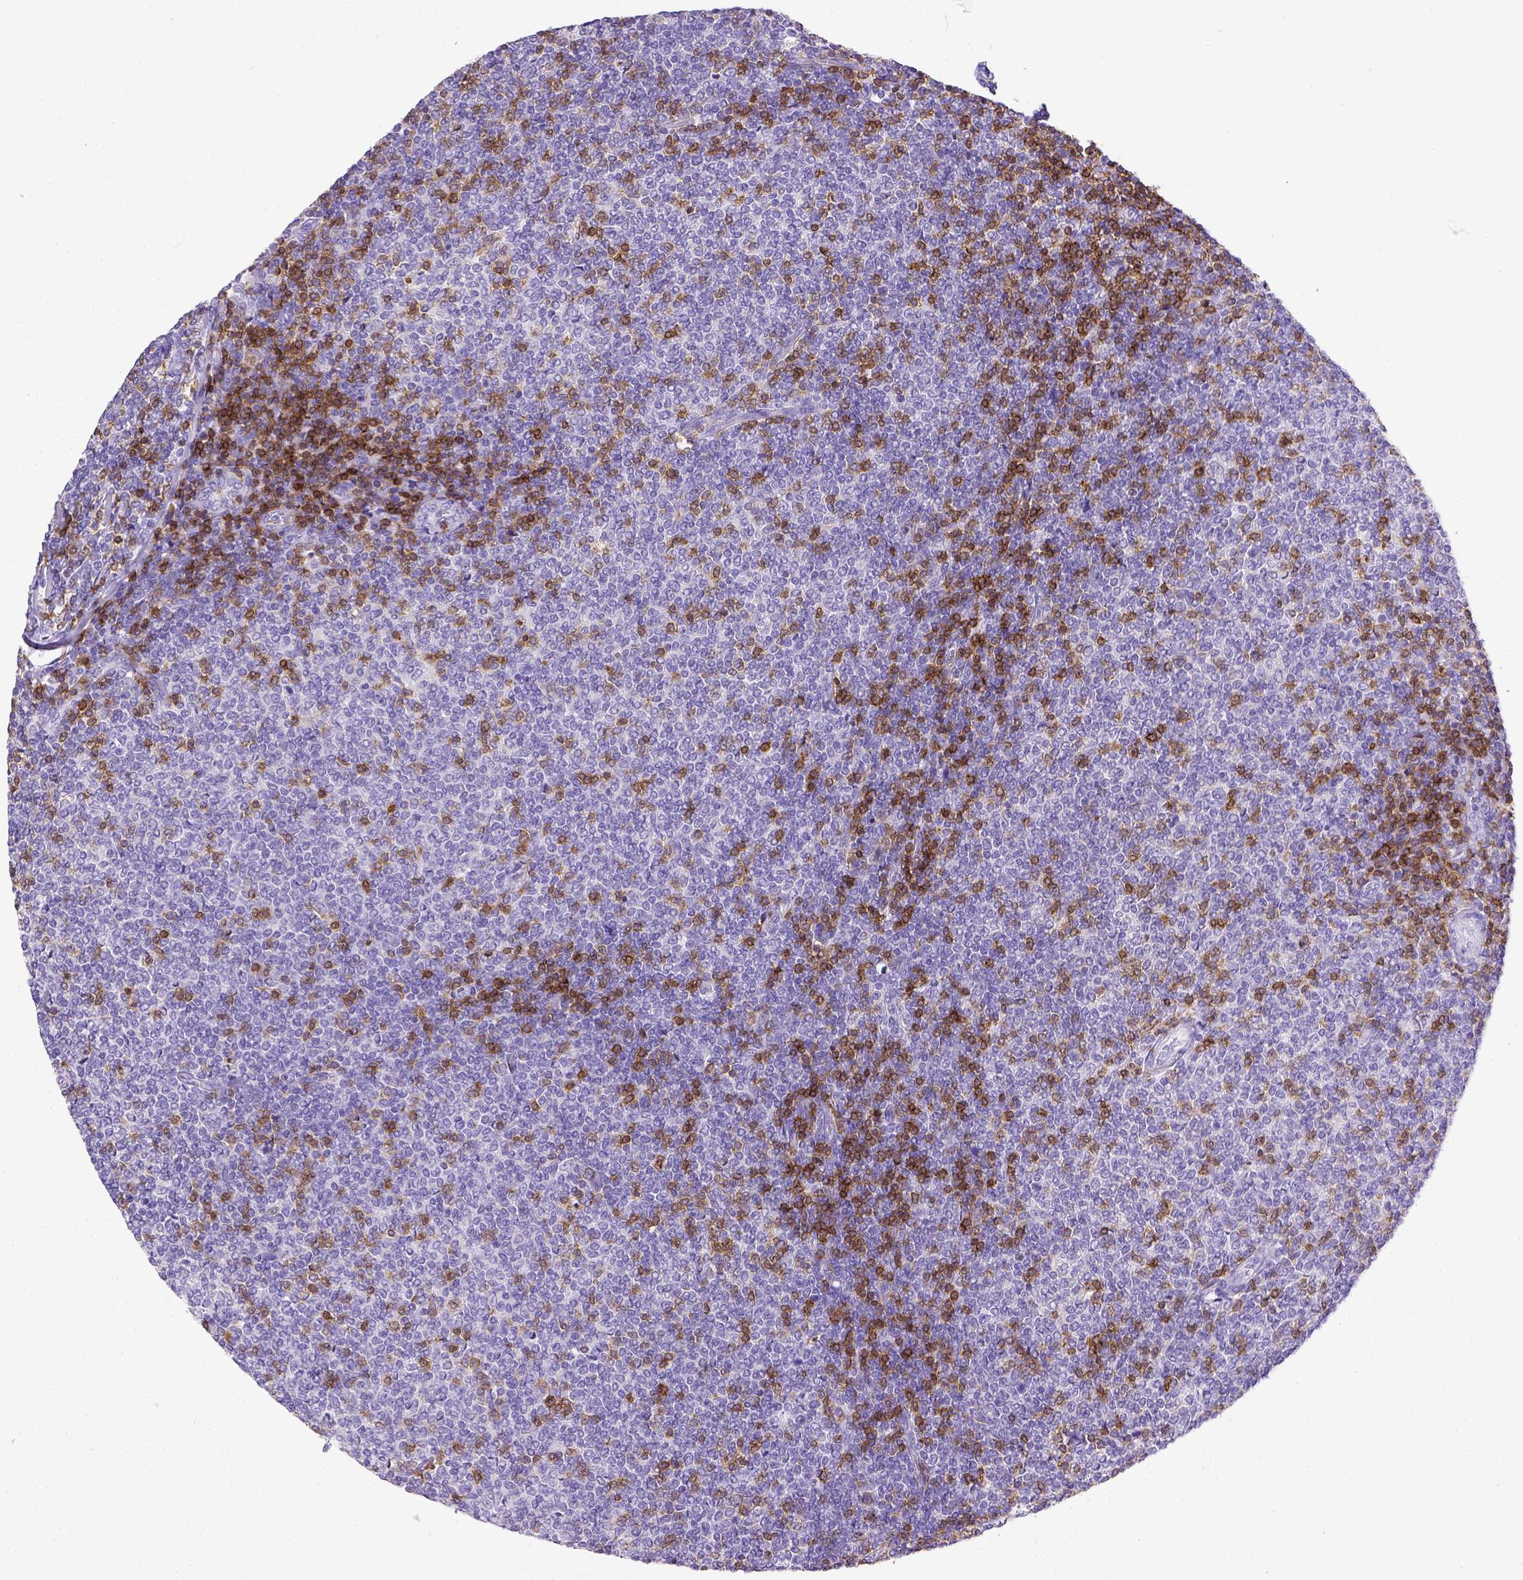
{"staining": {"intensity": "negative", "quantity": "none", "location": "none"}, "tissue": "lymphoma", "cell_type": "Tumor cells", "image_type": "cancer", "snomed": [{"axis": "morphology", "description": "Malignant lymphoma, non-Hodgkin's type, Low grade"}, {"axis": "topography", "description": "Lymph node"}], "caption": "High magnification brightfield microscopy of low-grade malignant lymphoma, non-Hodgkin's type stained with DAB (brown) and counterstained with hematoxylin (blue): tumor cells show no significant expression. (DAB IHC with hematoxylin counter stain).", "gene": "CD3E", "patient": {"sex": "male", "age": 52}}